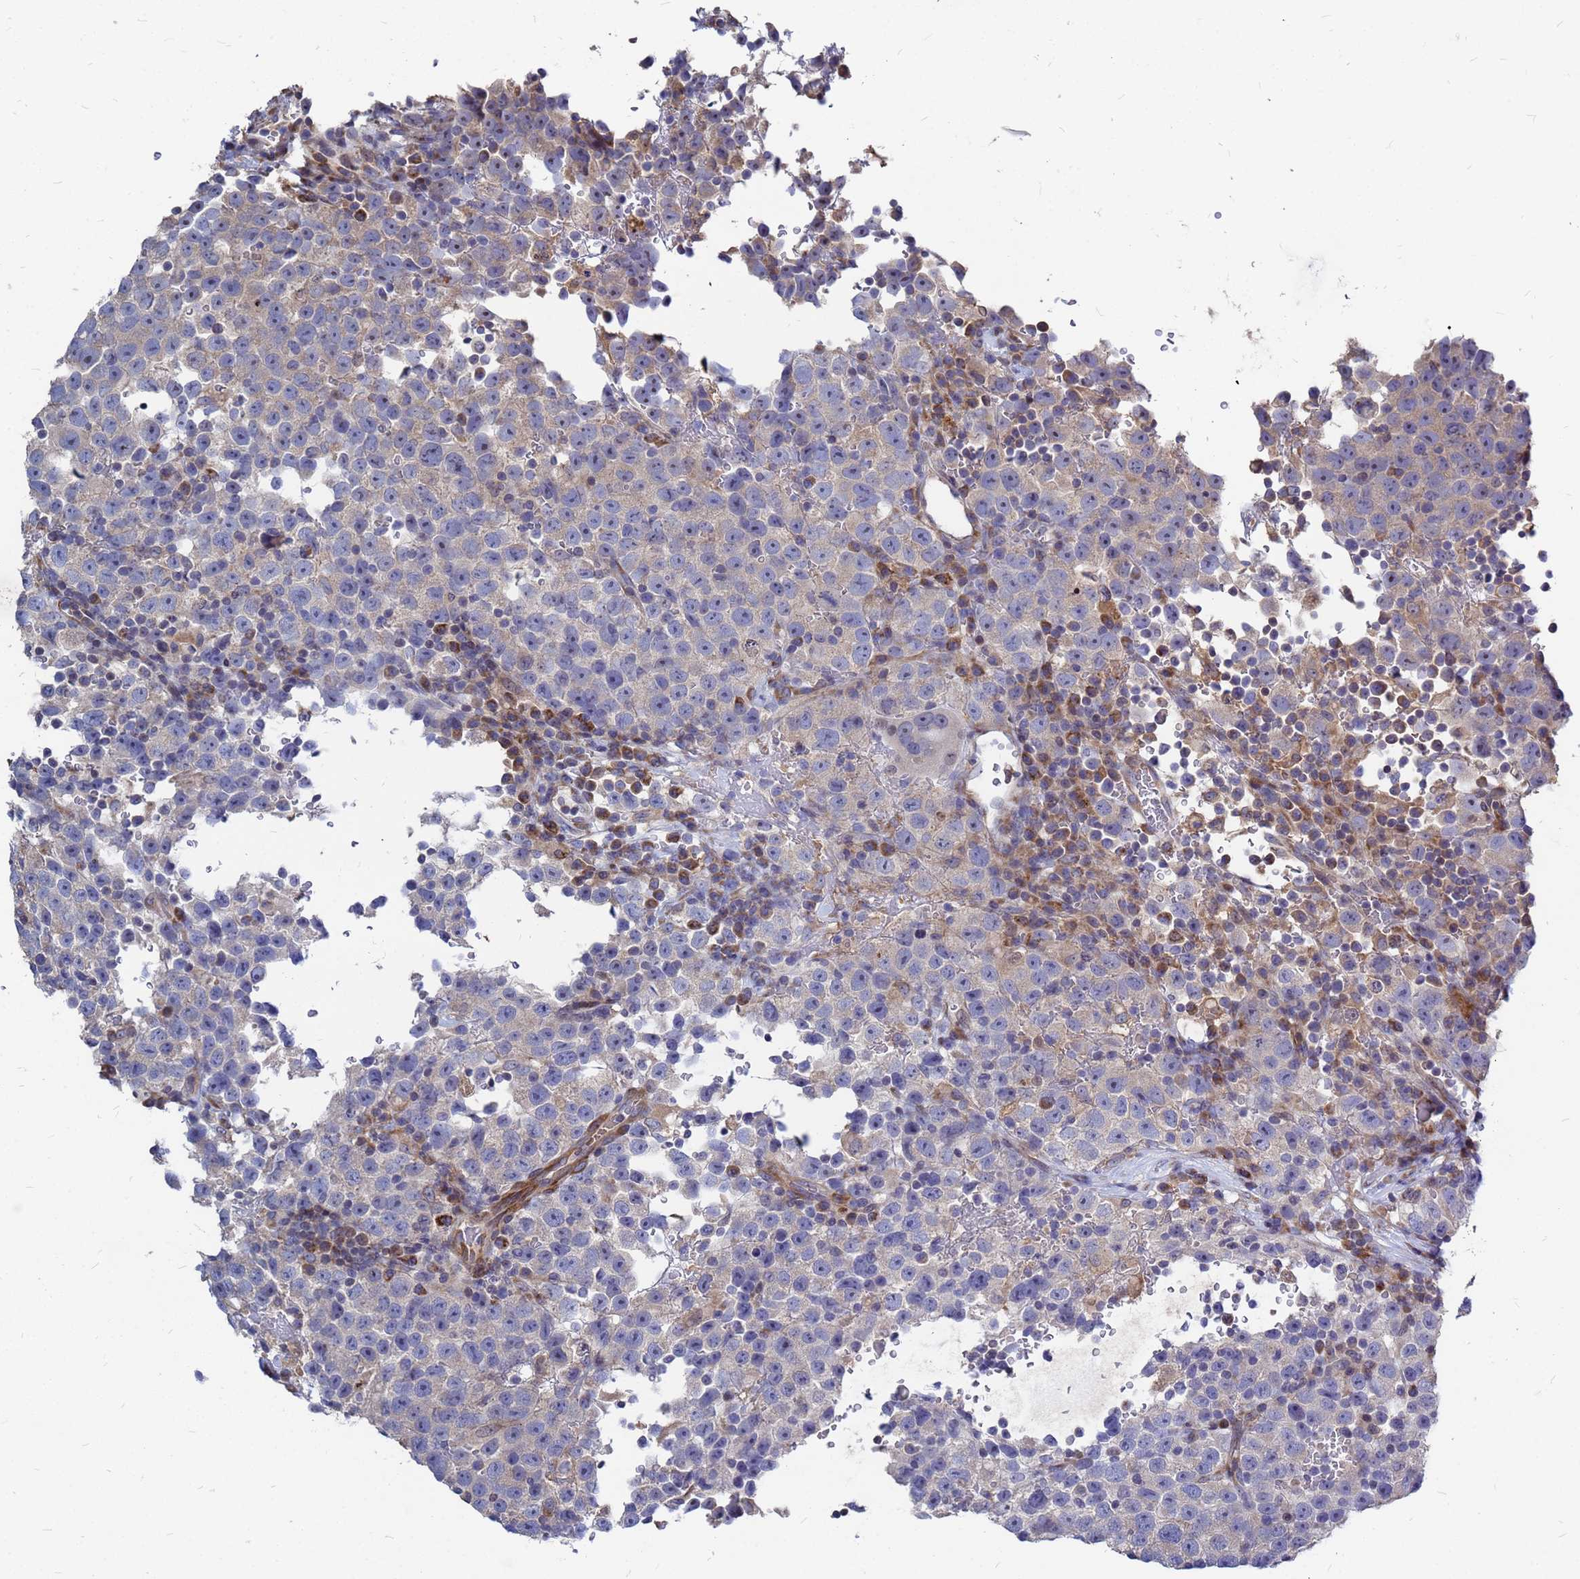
{"staining": {"intensity": "weak", "quantity": "<25%", "location": "cytoplasmic/membranous"}, "tissue": "testis cancer", "cell_type": "Tumor cells", "image_type": "cancer", "snomed": [{"axis": "morphology", "description": "Seminoma, NOS"}, {"axis": "topography", "description": "Testis"}], "caption": "A photomicrograph of testis seminoma stained for a protein displays no brown staining in tumor cells.", "gene": "MOB2", "patient": {"sex": "male", "age": 22}}